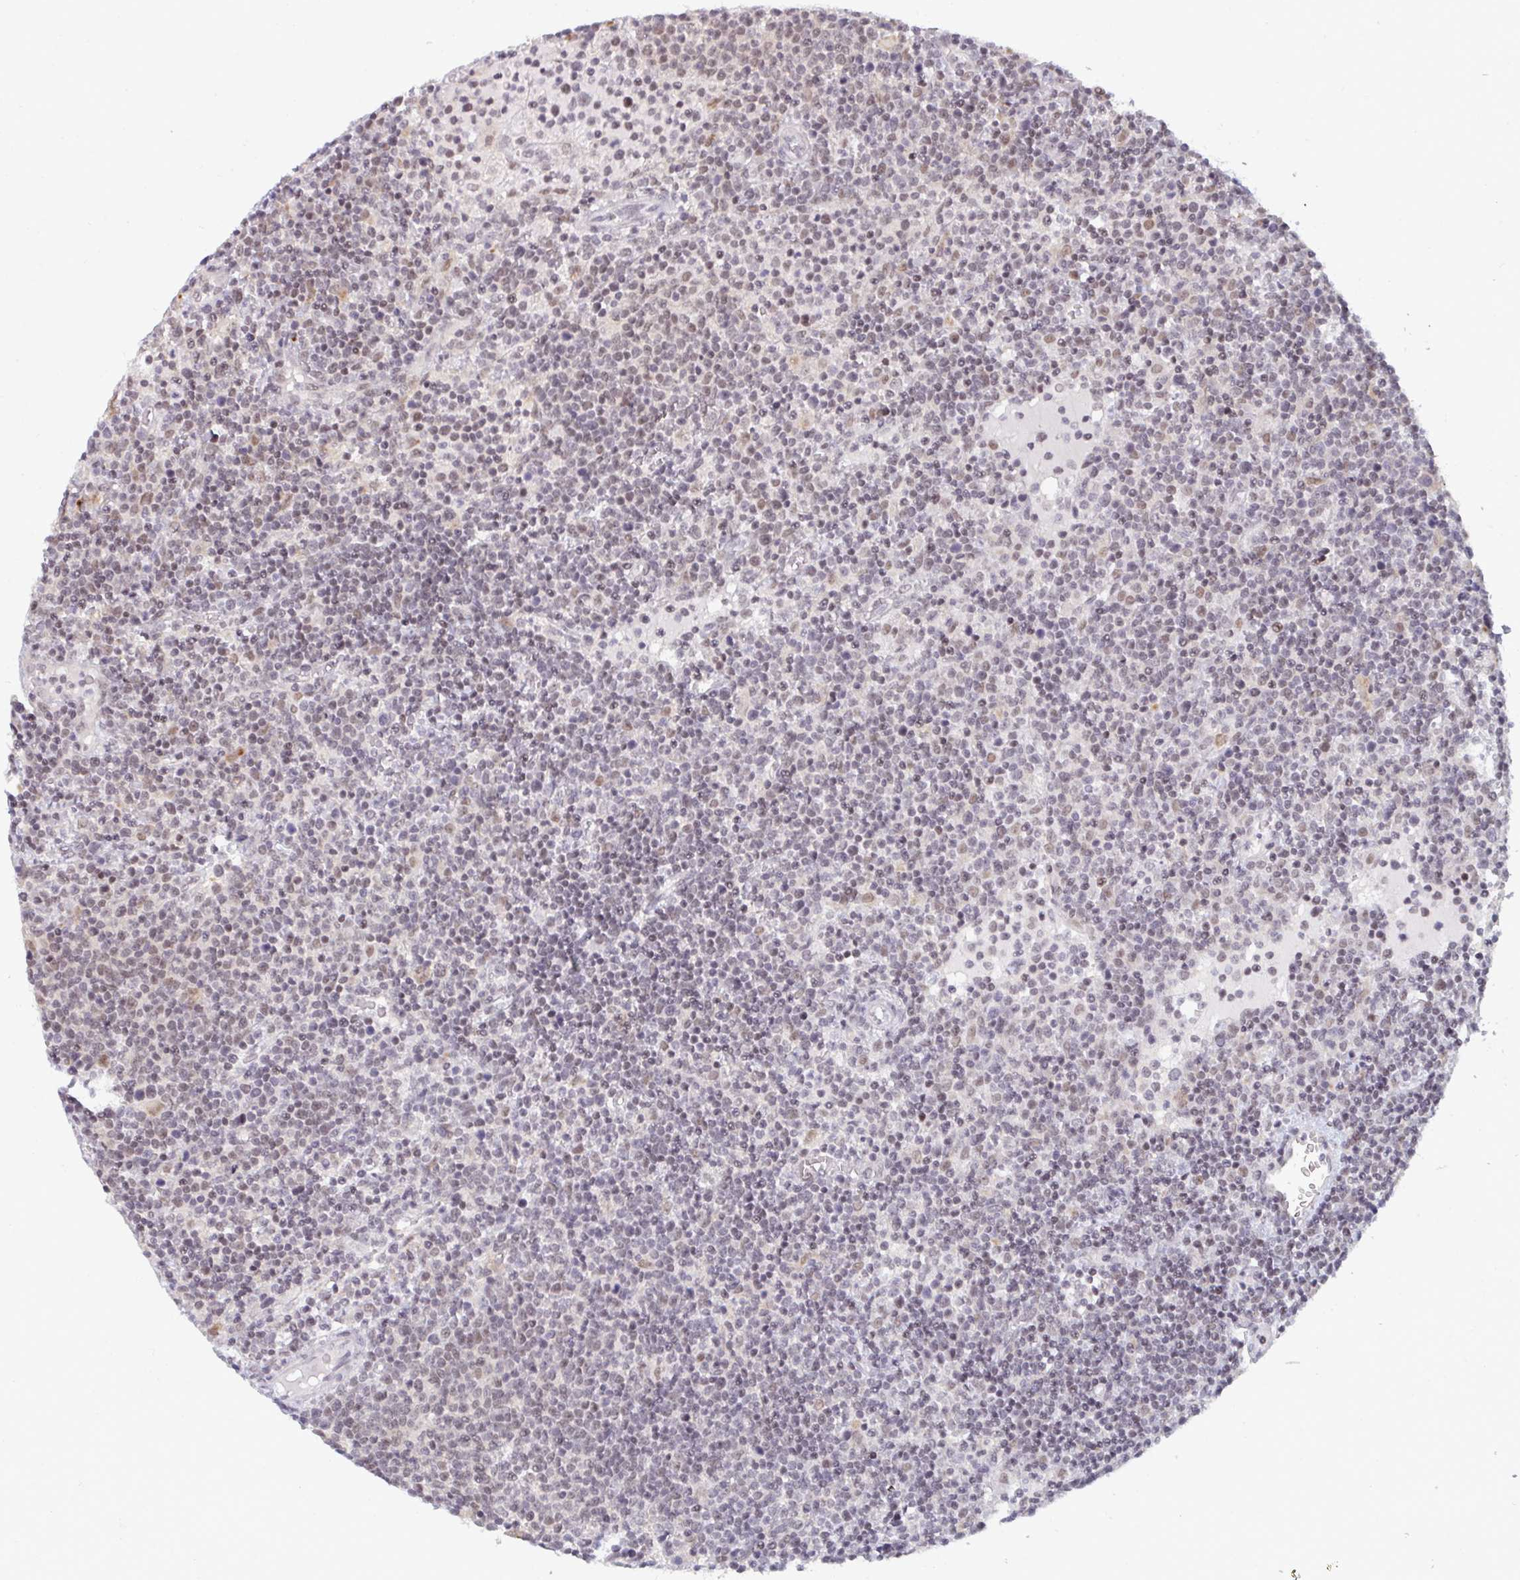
{"staining": {"intensity": "weak", "quantity": "25%-75%", "location": "nuclear"}, "tissue": "lymphoma", "cell_type": "Tumor cells", "image_type": "cancer", "snomed": [{"axis": "morphology", "description": "Malignant lymphoma, non-Hodgkin's type, High grade"}, {"axis": "topography", "description": "Lymph node"}], "caption": "Lymphoma stained with IHC reveals weak nuclear positivity in about 25%-75% of tumor cells.", "gene": "ATF1", "patient": {"sex": "male", "age": 61}}